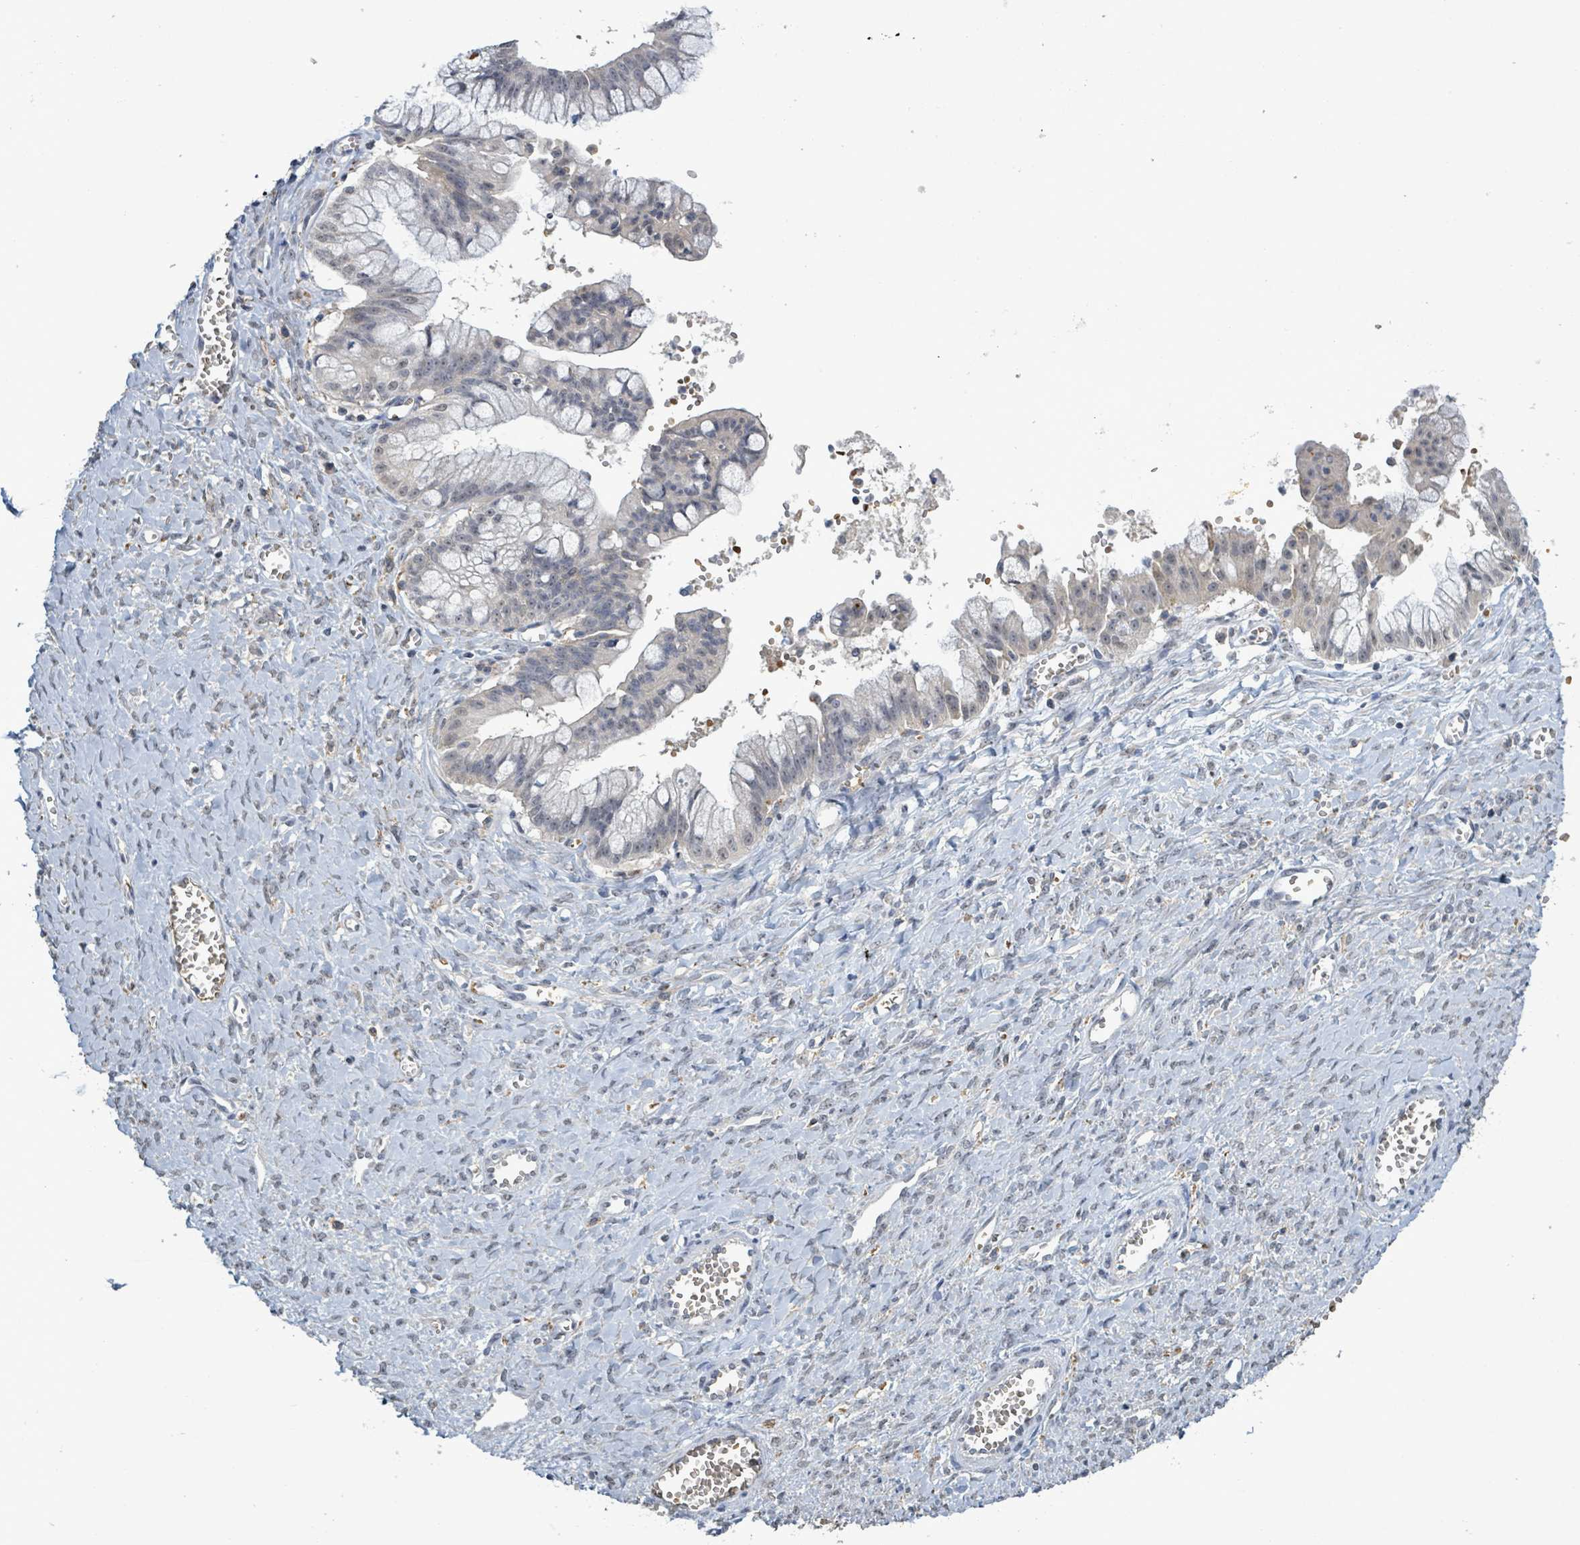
{"staining": {"intensity": "weak", "quantity": "<25%", "location": "nuclear"}, "tissue": "ovarian cancer", "cell_type": "Tumor cells", "image_type": "cancer", "snomed": [{"axis": "morphology", "description": "Cystadenocarcinoma, mucinous, NOS"}, {"axis": "topography", "description": "Ovary"}], "caption": "Tumor cells are negative for protein expression in human ovarian cancer.", "gene": "SEBOX", "patient": {"sex": "female", "age": 70}}